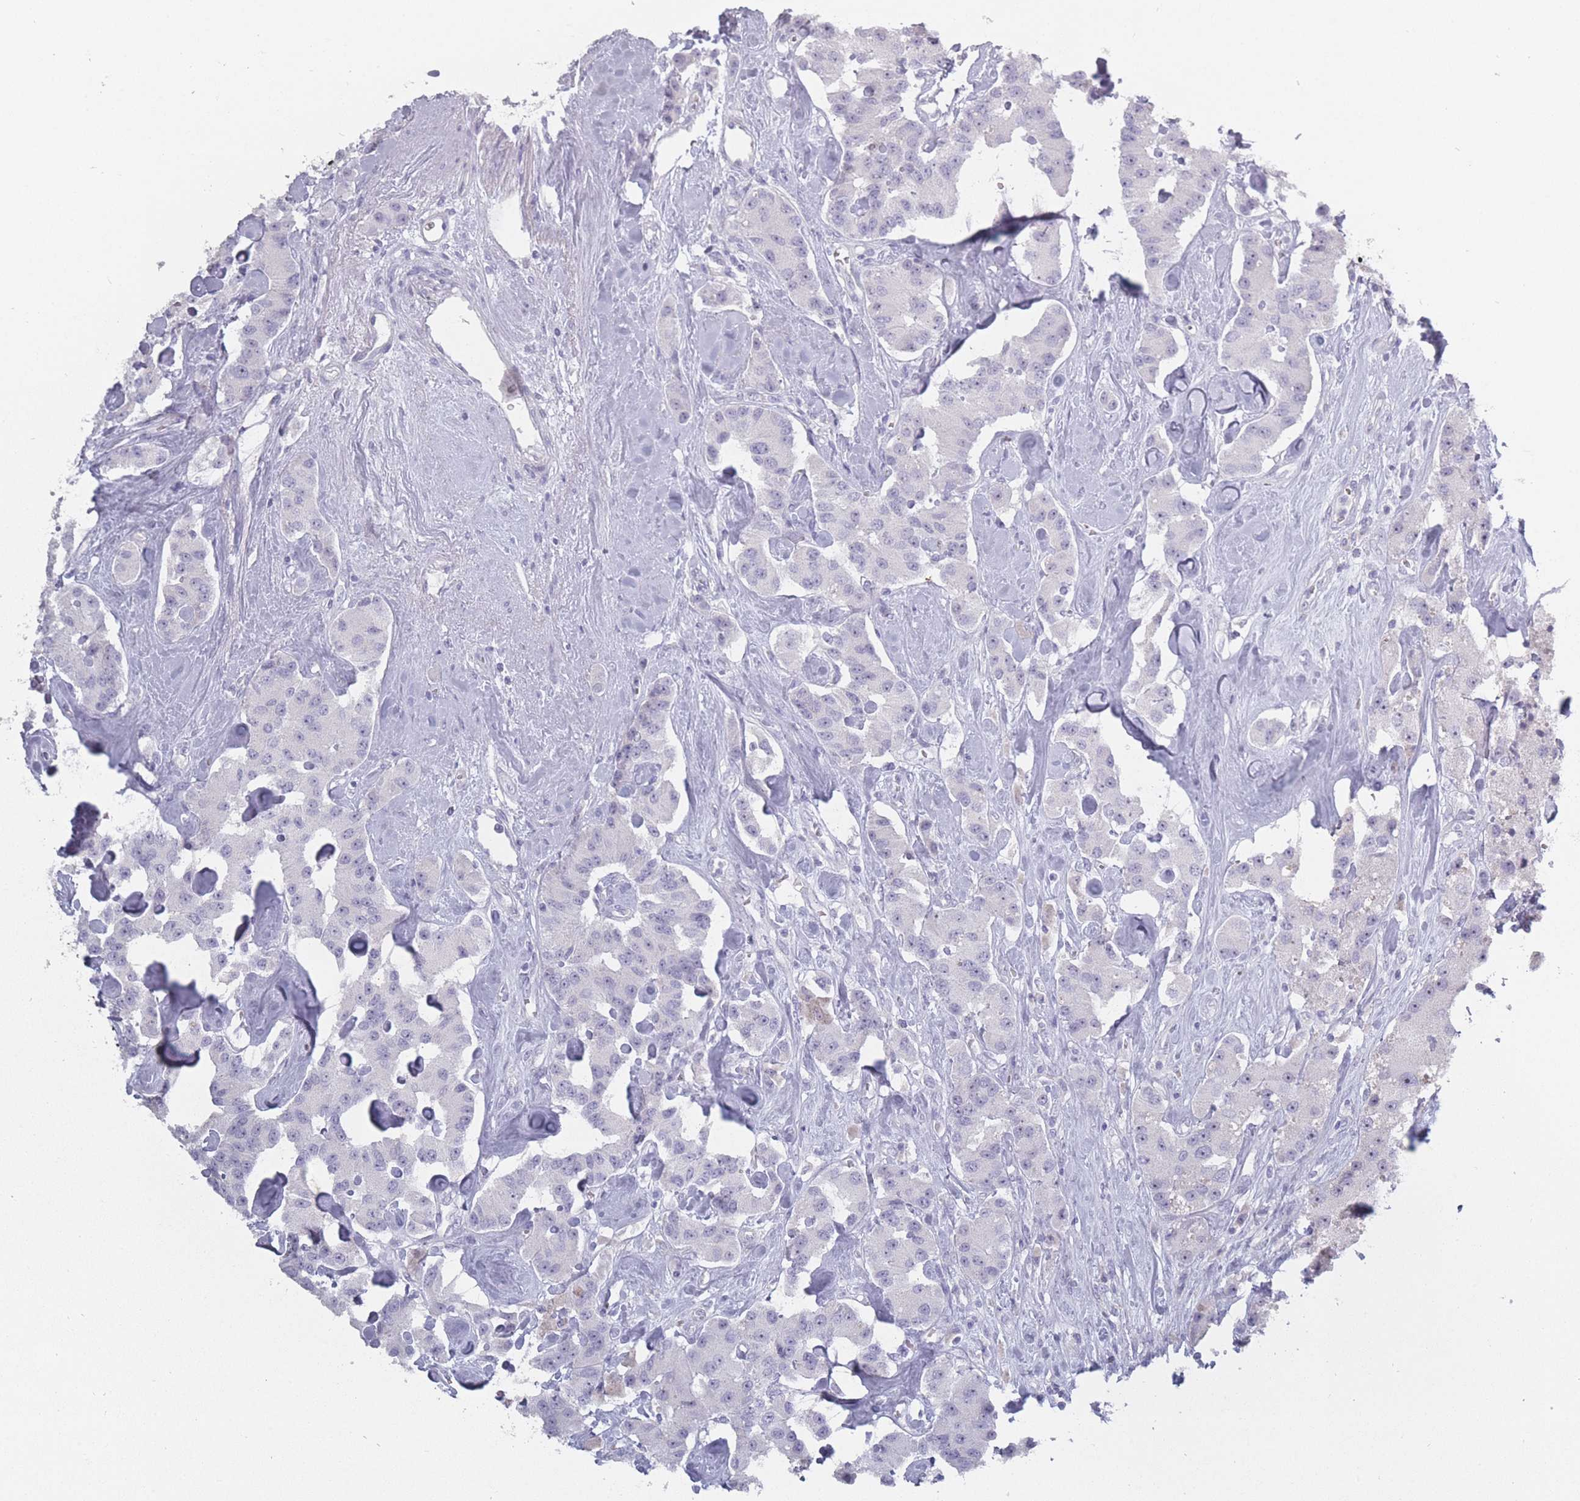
{"staining": {"intensity": "negative", "quantity": "none", "location": "none"}, "tissue": "carcinoid", "cell_type": "Tumor cells", "image_type": "cancer", "snomed": [{"axis": "morphology", "description": "Carcinoid, malignant, NOS"}, {"axis": "topography", "description": "Pancreas"}], "caption": "An immunohistochemistry (IHC) photomicrograph of carcinoid is shown. There is no staining in tumor cells of carcinoid.", "gene": "ROS1", "patient": {"sex": "male", "age": 41}}